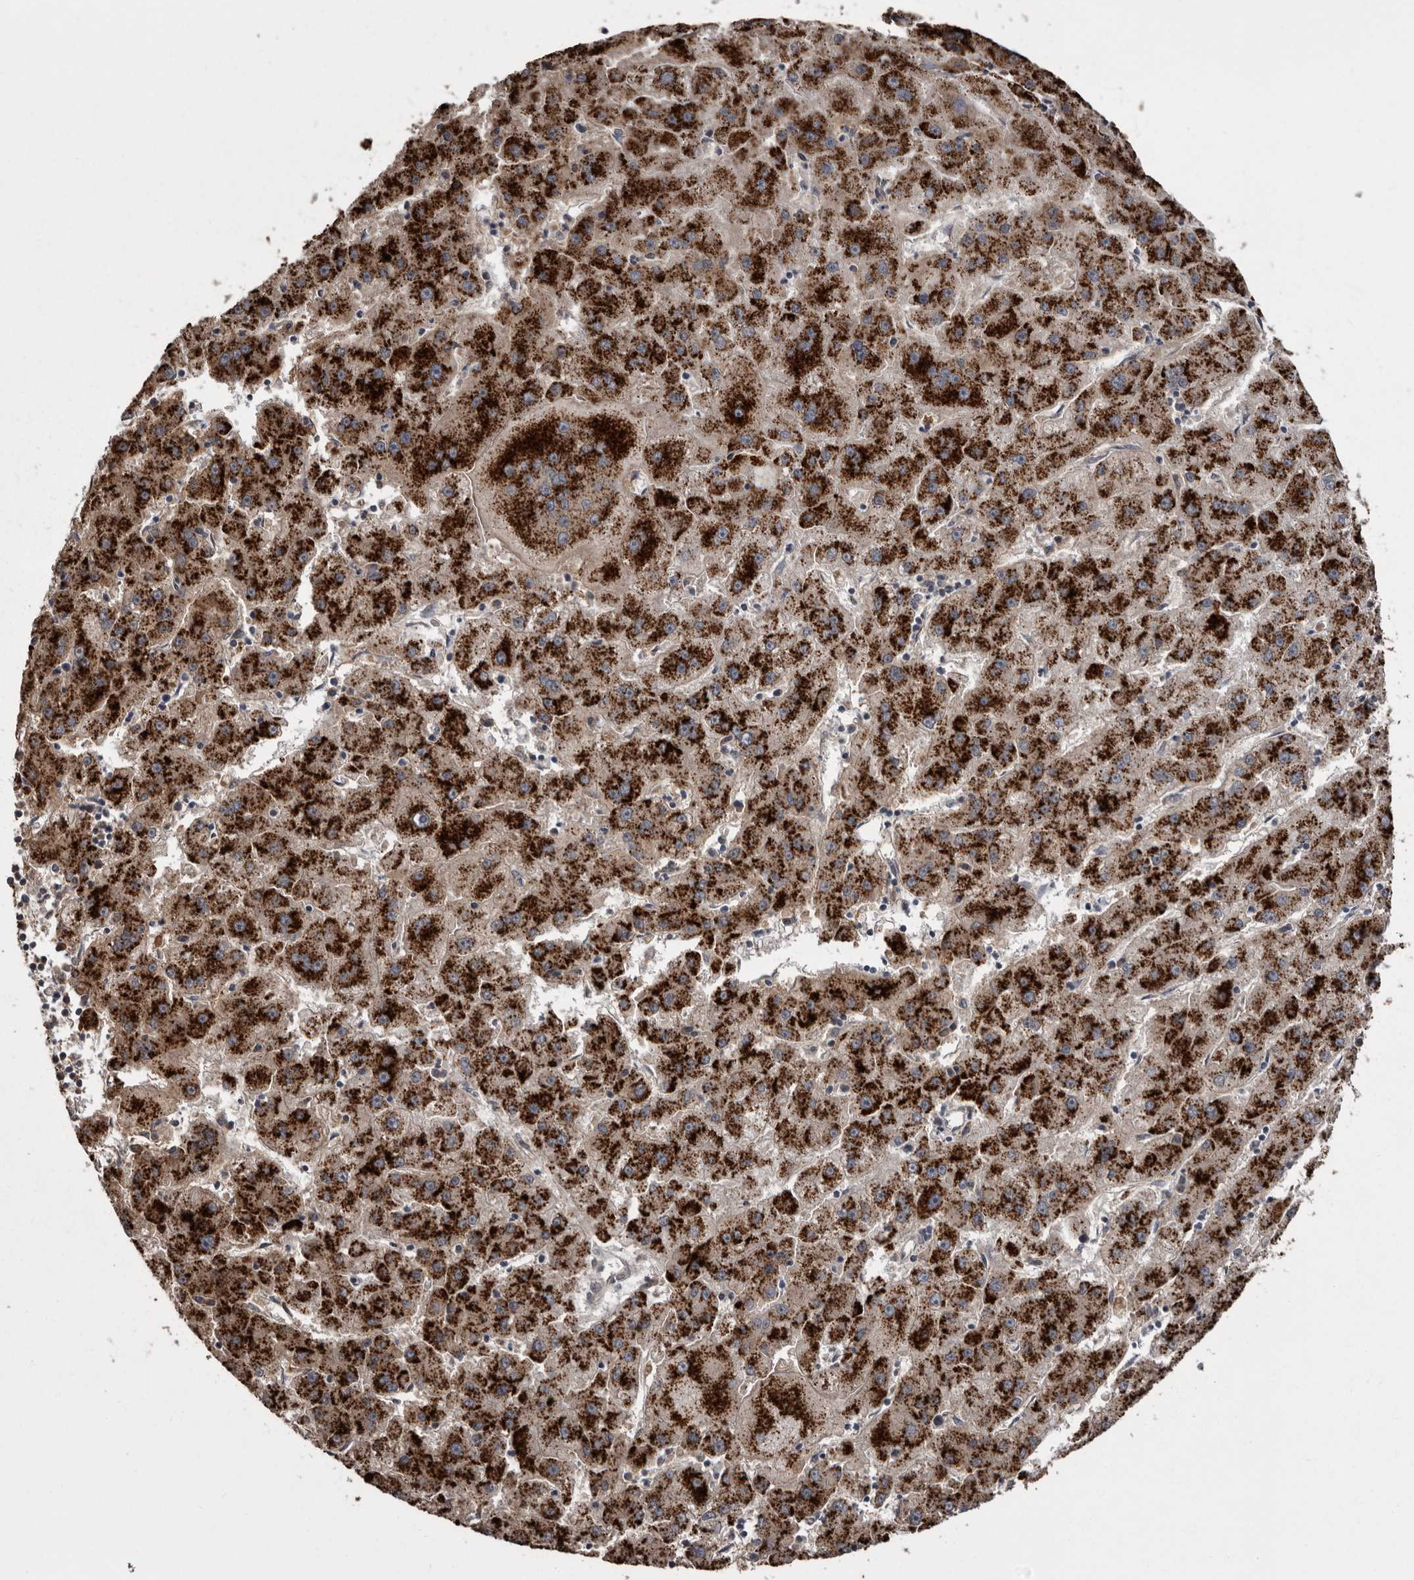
{"staining": {"intensity": "strong", "quantity": ">75%", "location": "cytoplasmic/membranous"}, "tissue": "liver cancer", "cell_type": "Tumor cells", "image_type": "cancer", "snomed": [{"axis": "morphology", "description": "Carcinoma, Hepatocellular, NOS"}, {"axis": "topography", "description": "Liver"}], "caption": "Hepatocellular carcinoma (liver) was stained to show a protein in brown. There is high levels of strong cytoplasmic/membranous expression in about >75% of tumor cells.", "gene": "DARS1", "patient": {"sex": "male", "age": 72}}